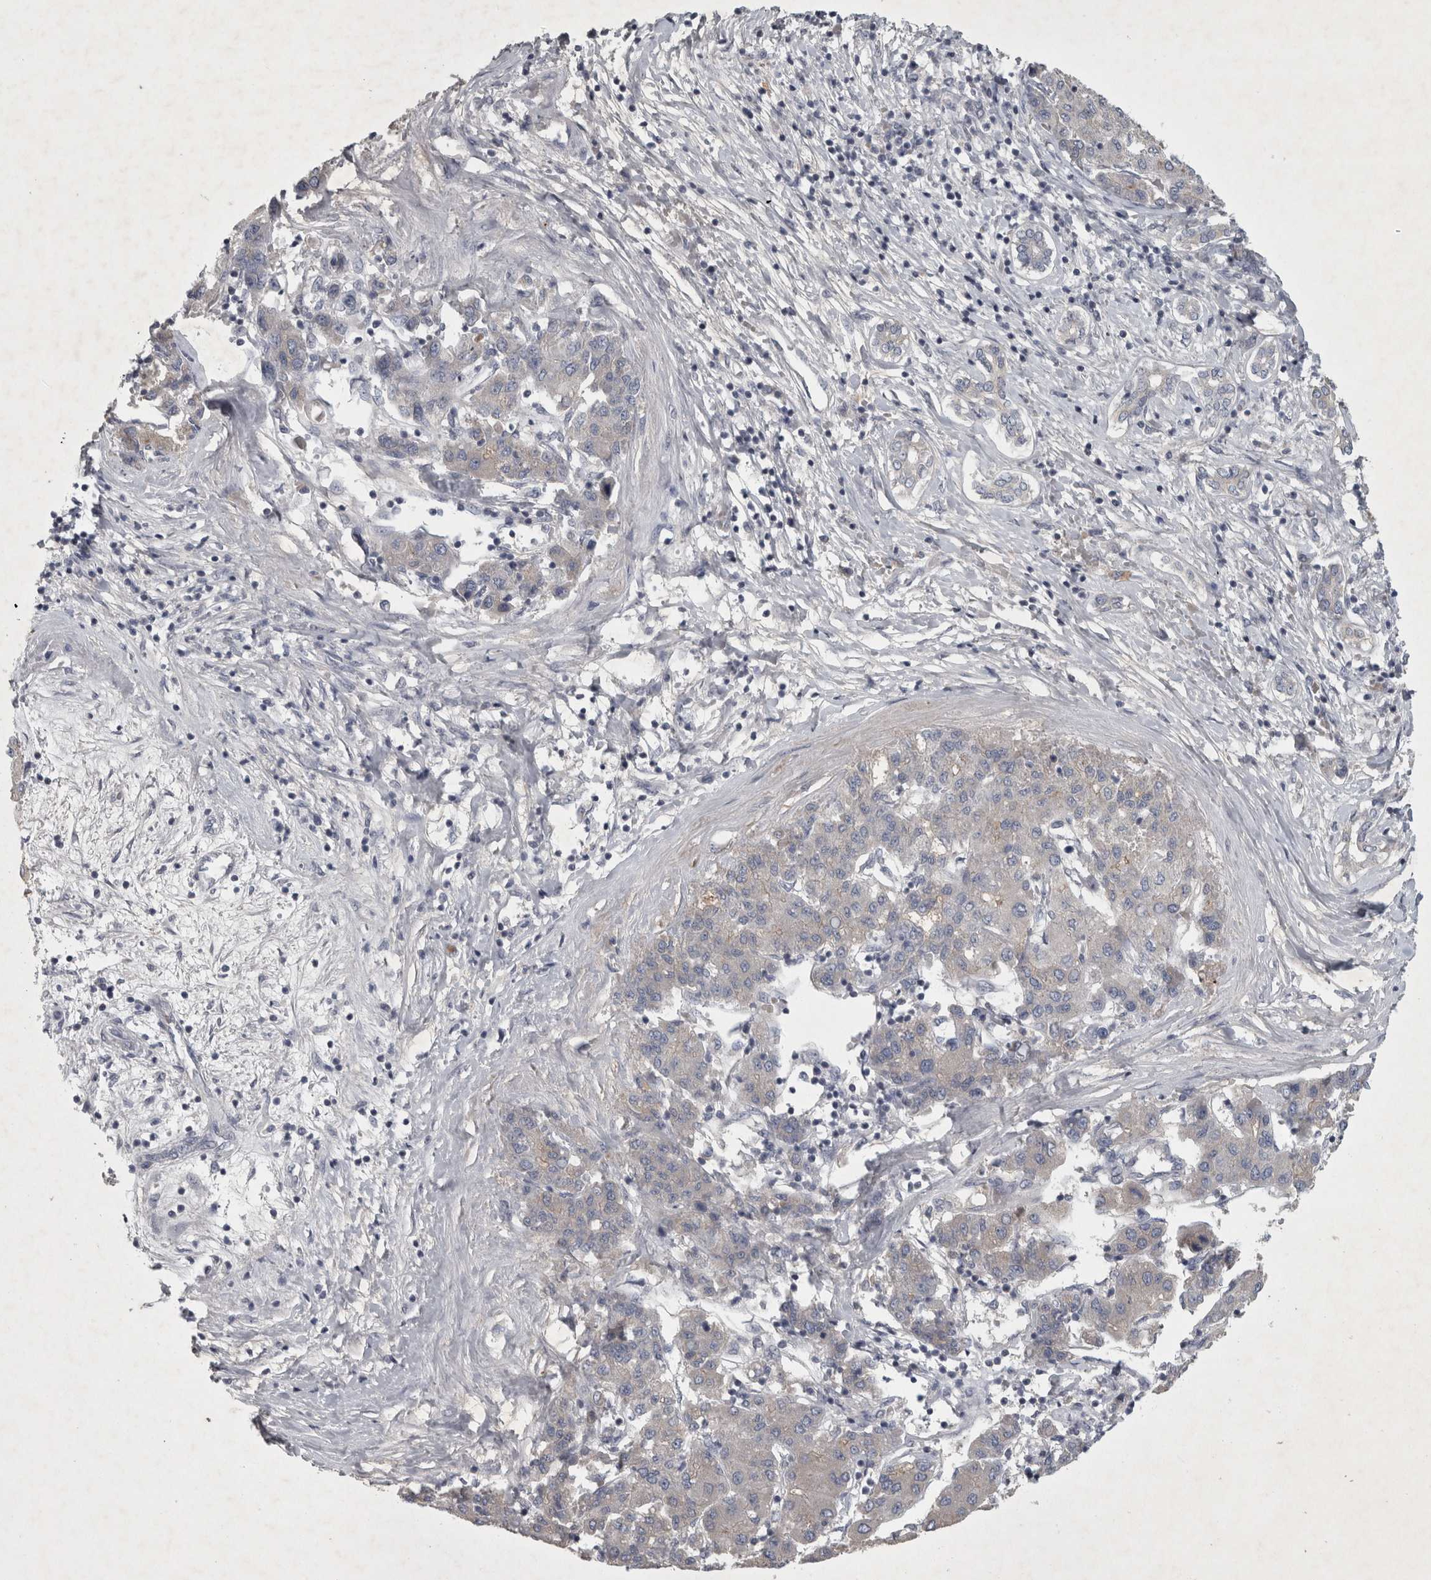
{"staining": {"intensity": "negative", "quantity": "none", "location": "none"}, "tissue": "liver cancer", "cell_type": "Tumor cells", "image_type": "cancer", "snomed": [{"axis": "morphology", "description": "Carcinoma, Hepatocellular, NOS"}, {"axis": "topography", "description": "Liver"}], "caption": "Immunohistochemistry (IHC) of liver cancer exhibits no positivity in tumor cells.", "gene": "ENPP7", "patient": {"sex": "male", "age": 65}}